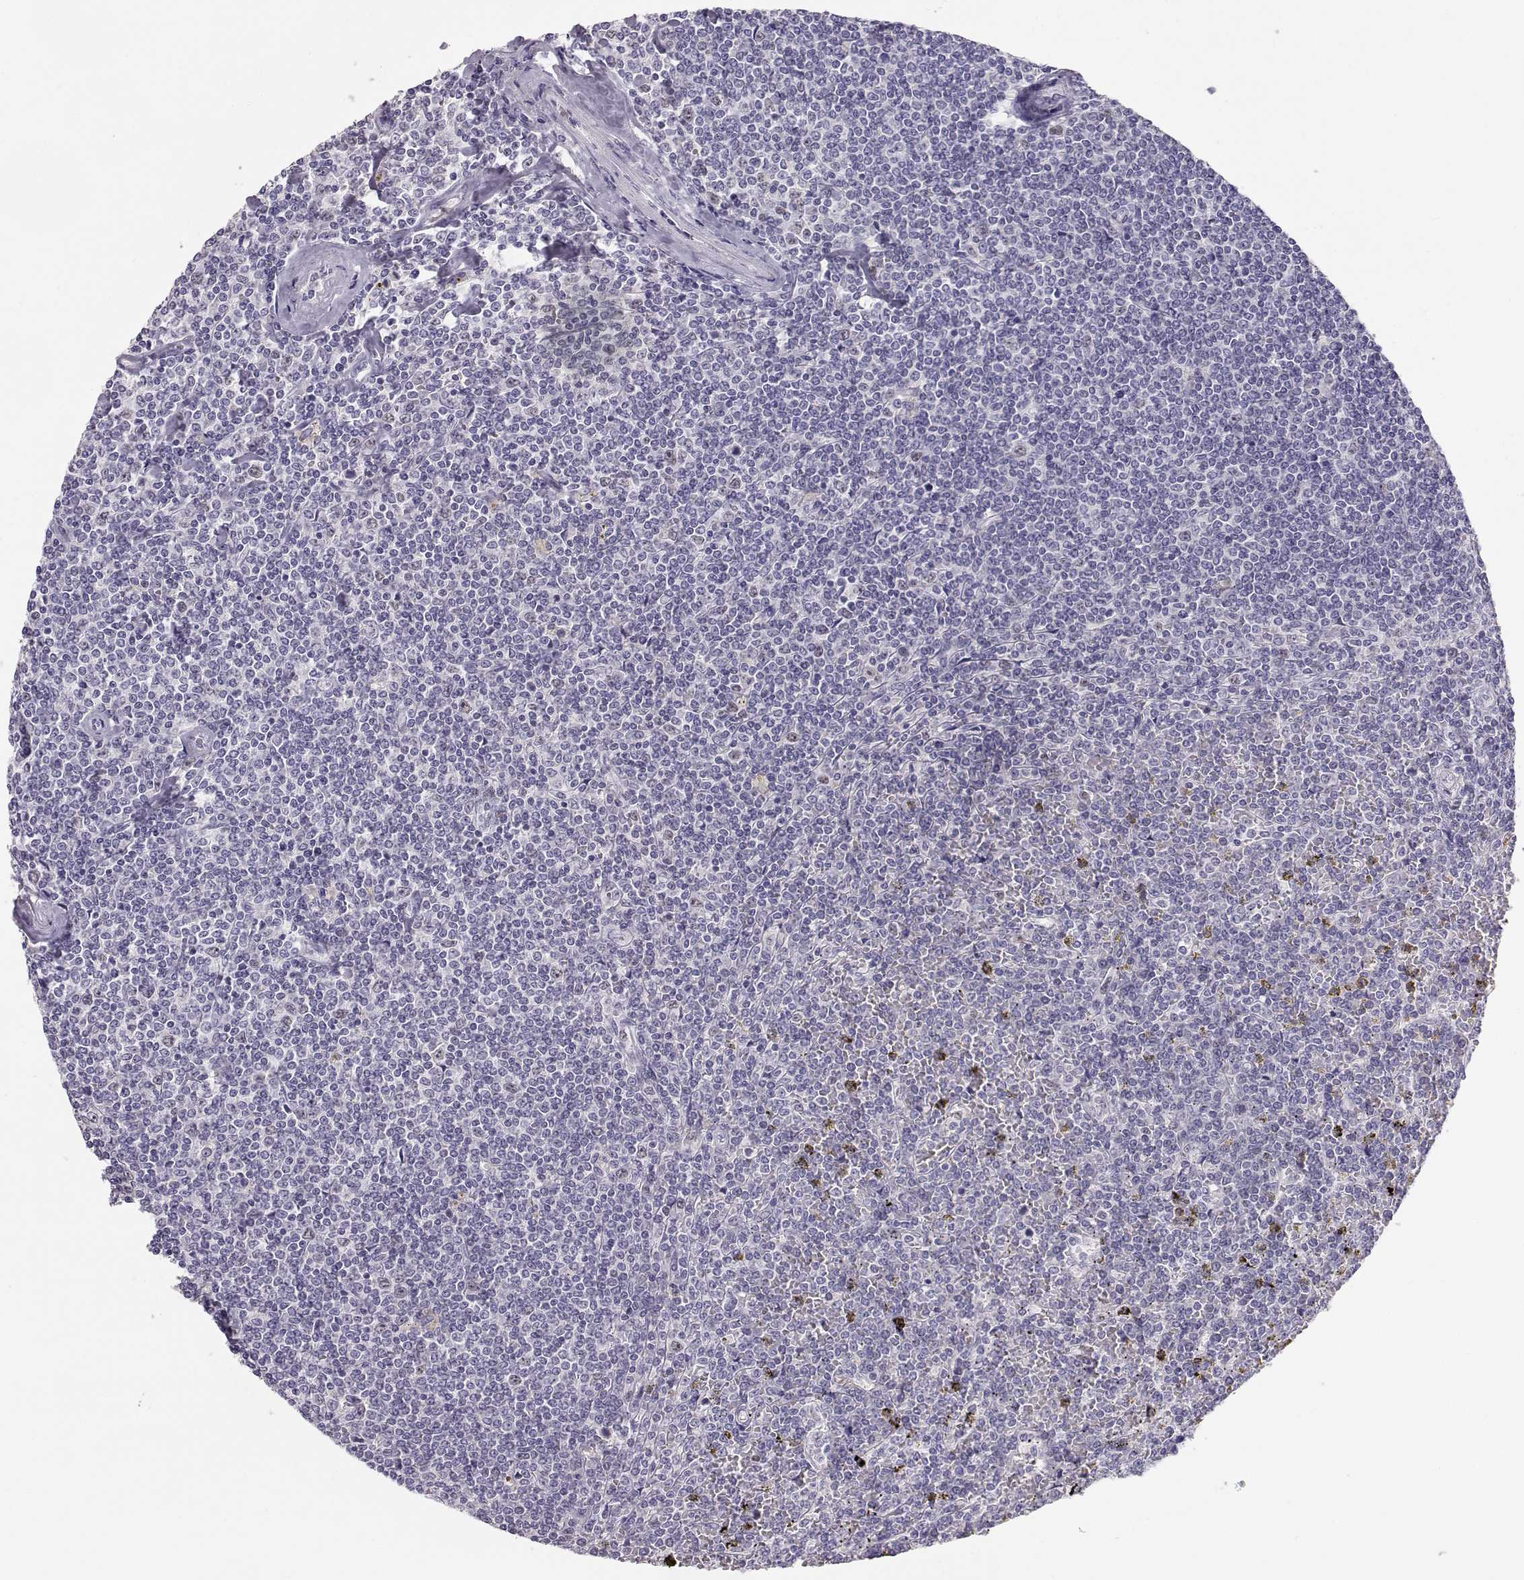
{"staining": {"intensity": "negative", "quantity": "none", "location": "none"}, "tissue": "lymphoma", "cell_type": "Tumor cells", "image_type": "cancer", "snomed": [{"axis": "morphology", "description": "Malignant lymphoma, non-Hodgkin's type, Low grade"}, {"axis": "topography", "description": "Spleen"}], "caption": "This photomicrograph is of lymphoma stained with IHC to label a protein in brown with the nuclei are counter-stained blue. There is no staining in tumor cells. Nuclei are stained in blue.", "gene": "OPN5", "patient": {"sex": "female", "age": 19}}